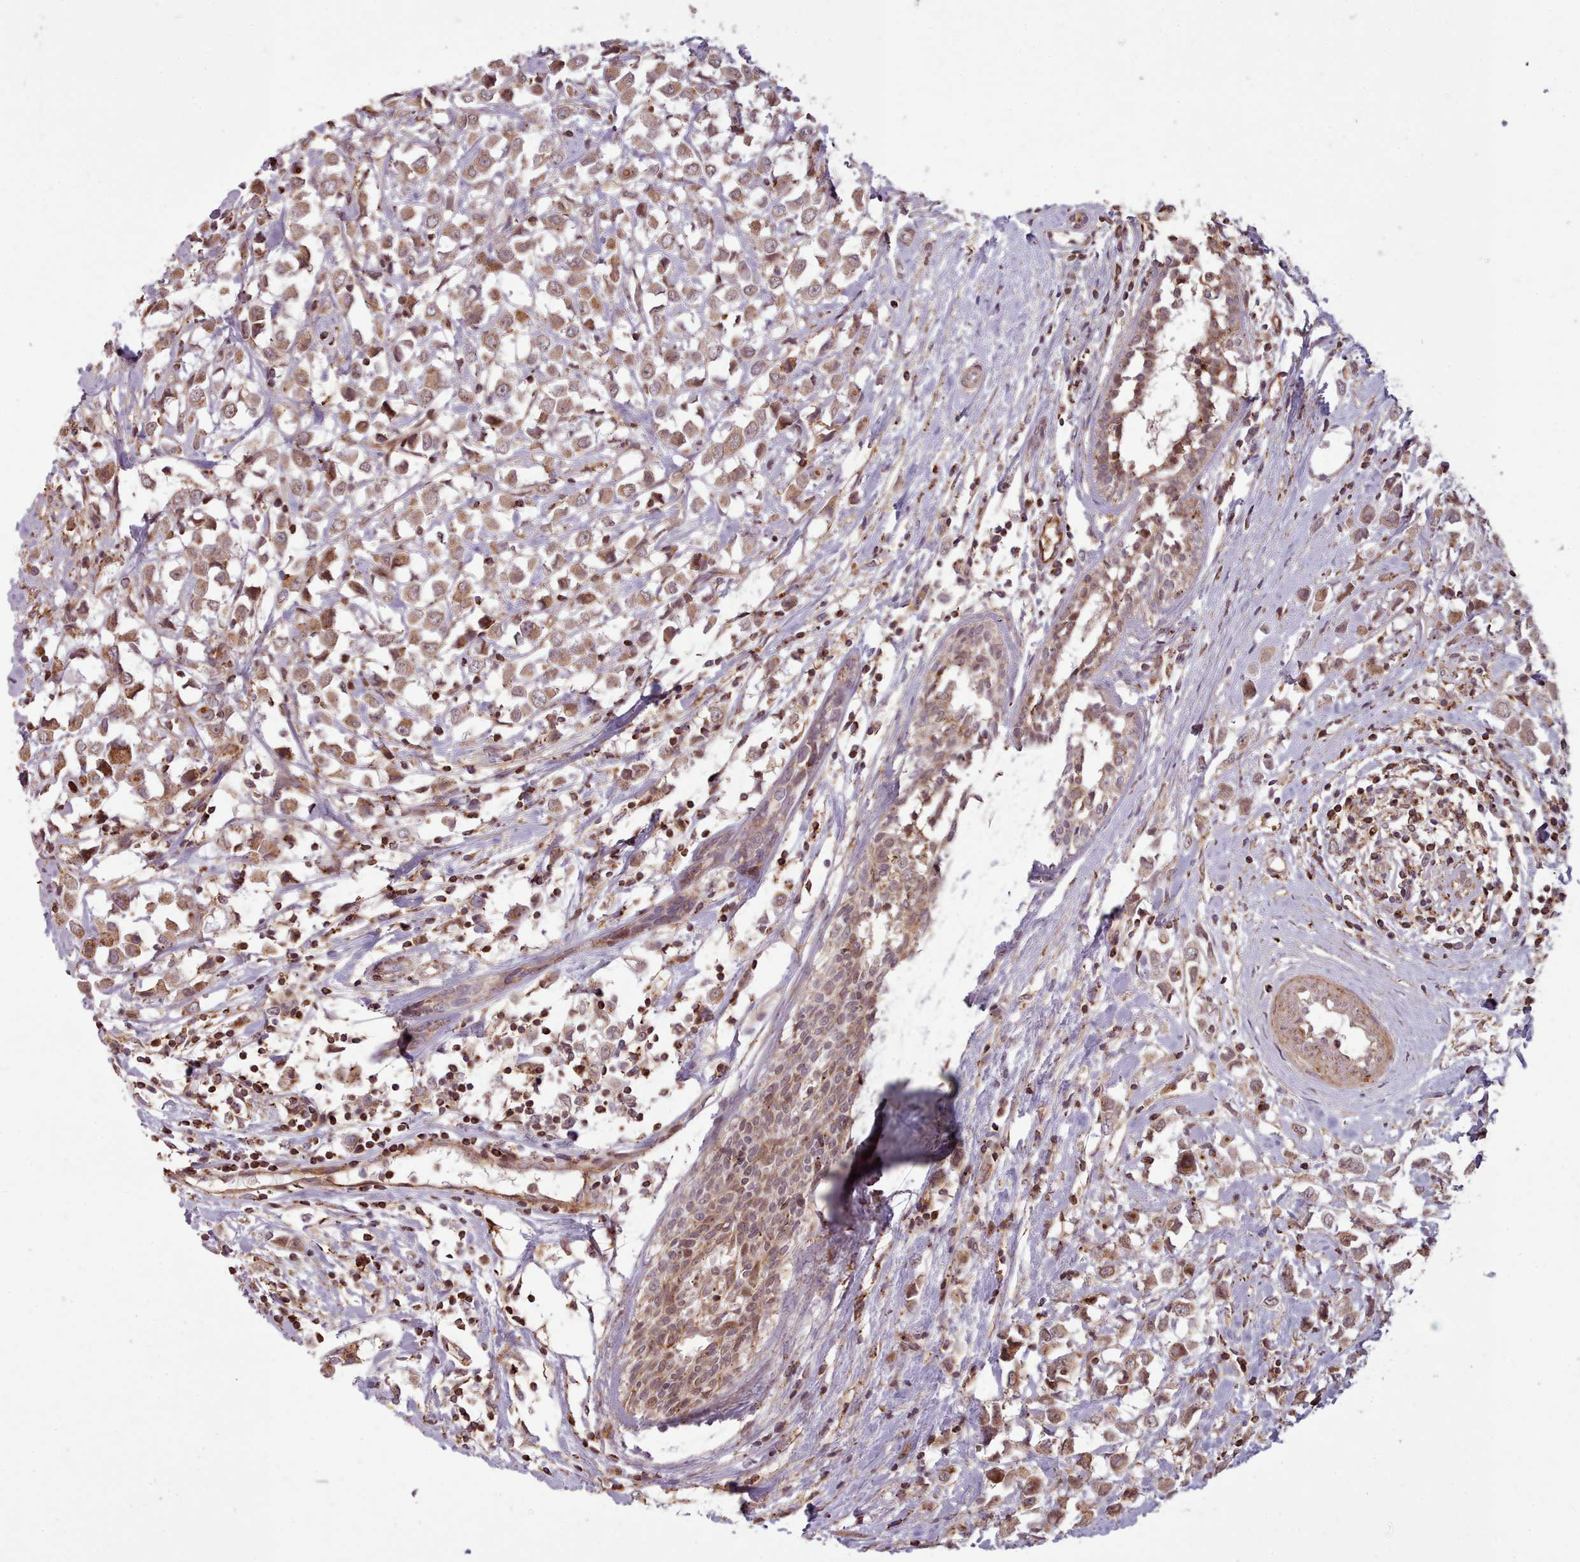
{"staining": {"intensity": "moderate", "quantity": ">75%", "location": "cytoplasmic/membranous"}, "tissue": "breast cancer", "cell_type": "Tumor cells", "image_type": "cancer", "snomed": [{"axis": "morphology", "description": "Duct carcinoma"}, {"axis": "topography", "description": "Breast"}], "caption": "Breast cancer stained with a protein marker reveals moderate staining in tumor cells.", "gene": "ZMYM4", "patient": {"sex": "female", "age": 61}}